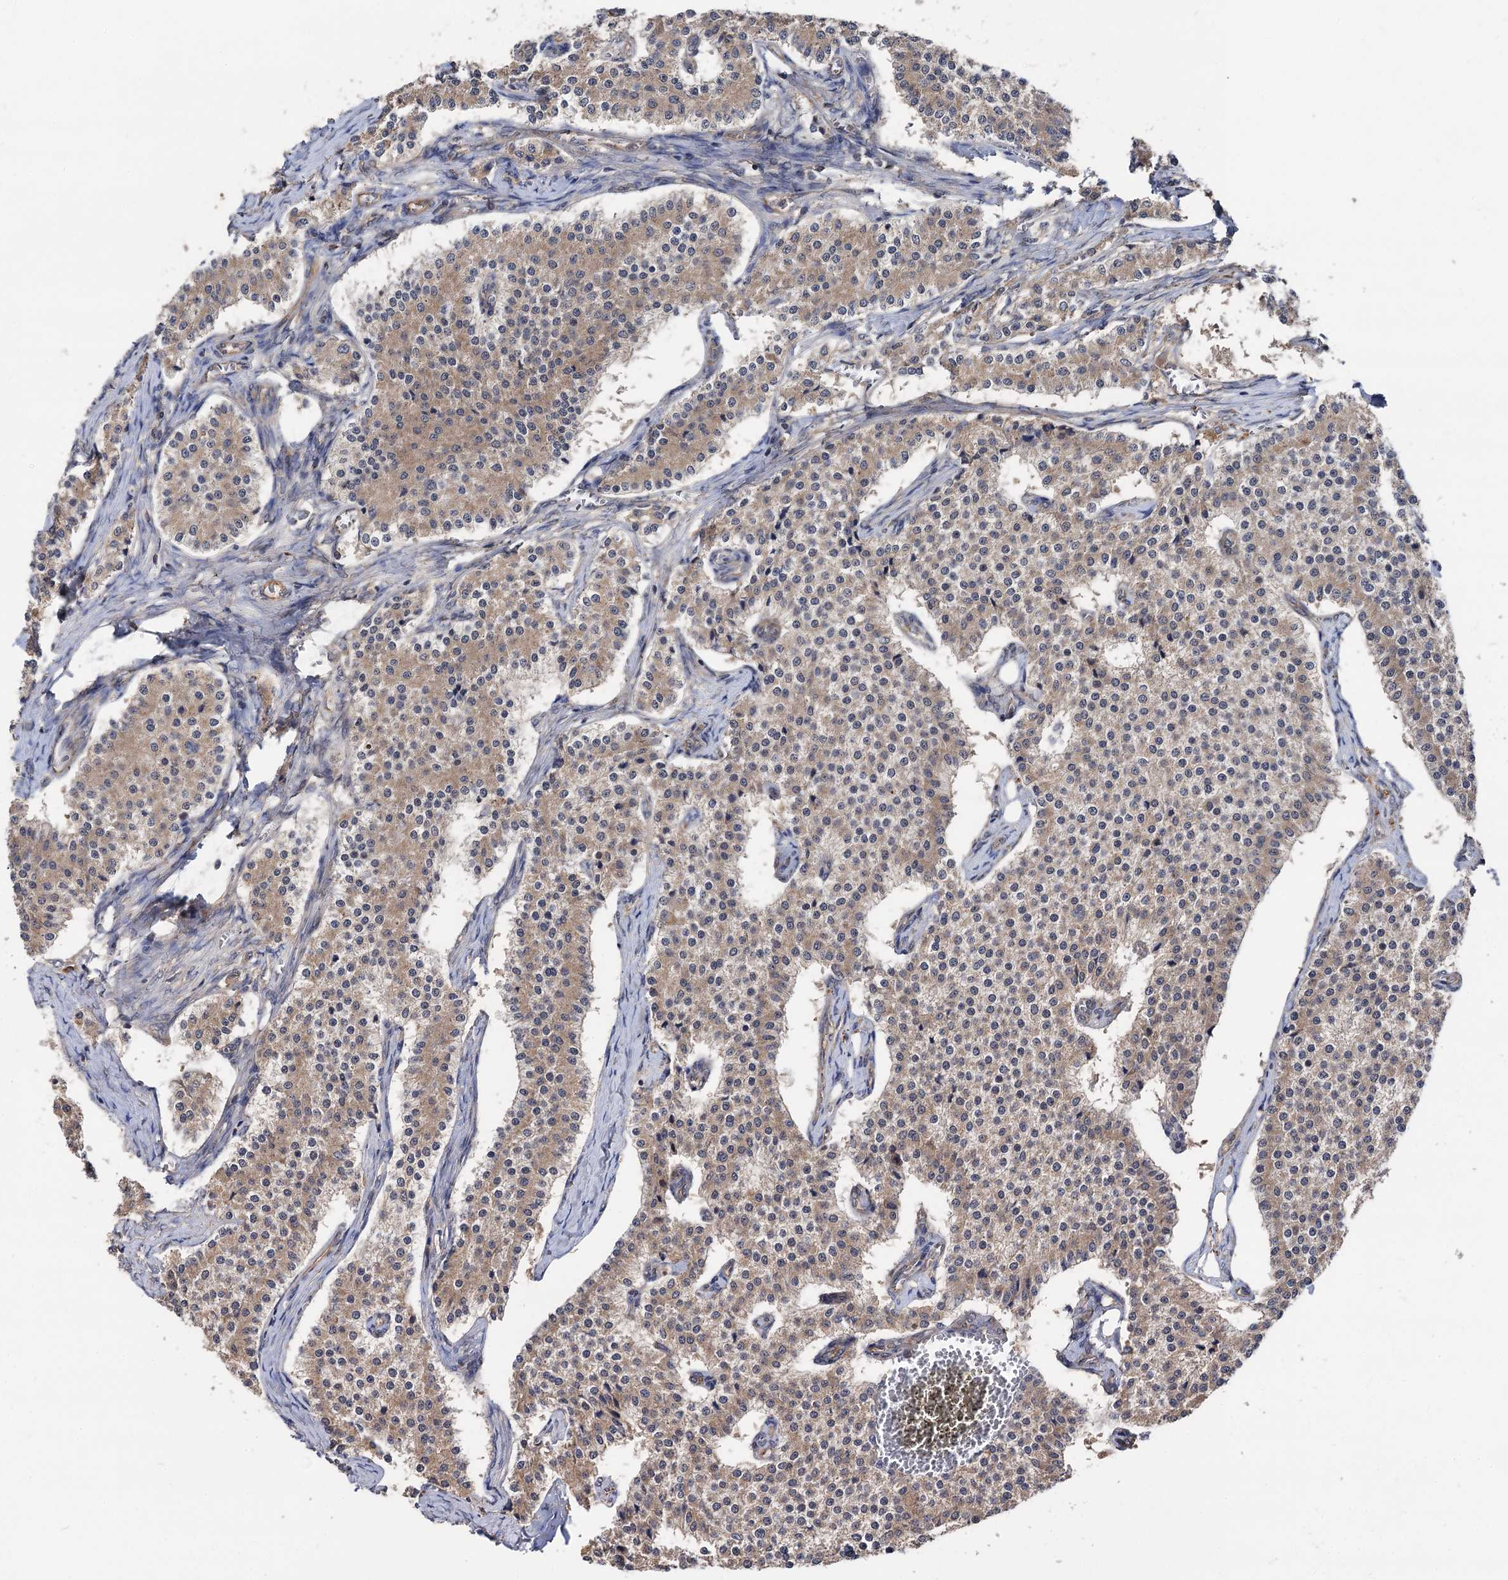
{"staining": {"intensity": "weak", "quantity": ">75%", "location": "cytoplasmic/membranous"}, "tissue": "carcinoid", "cell_type": "Tumor cells", "image_type": "cancer", "snomed": [{"axis": "morphology", "description": "Carcinoid, malignant, NOS"}, {"axis": "topography", "description": "Colon"}], "caption": "Tumor cells display low levels of weak cytoplasmic/membranous positivity in approximately >75% of cells in human malignant carcinoid.", "gene": "TEX9", "patient": {"sex": "female", "age": 52}}